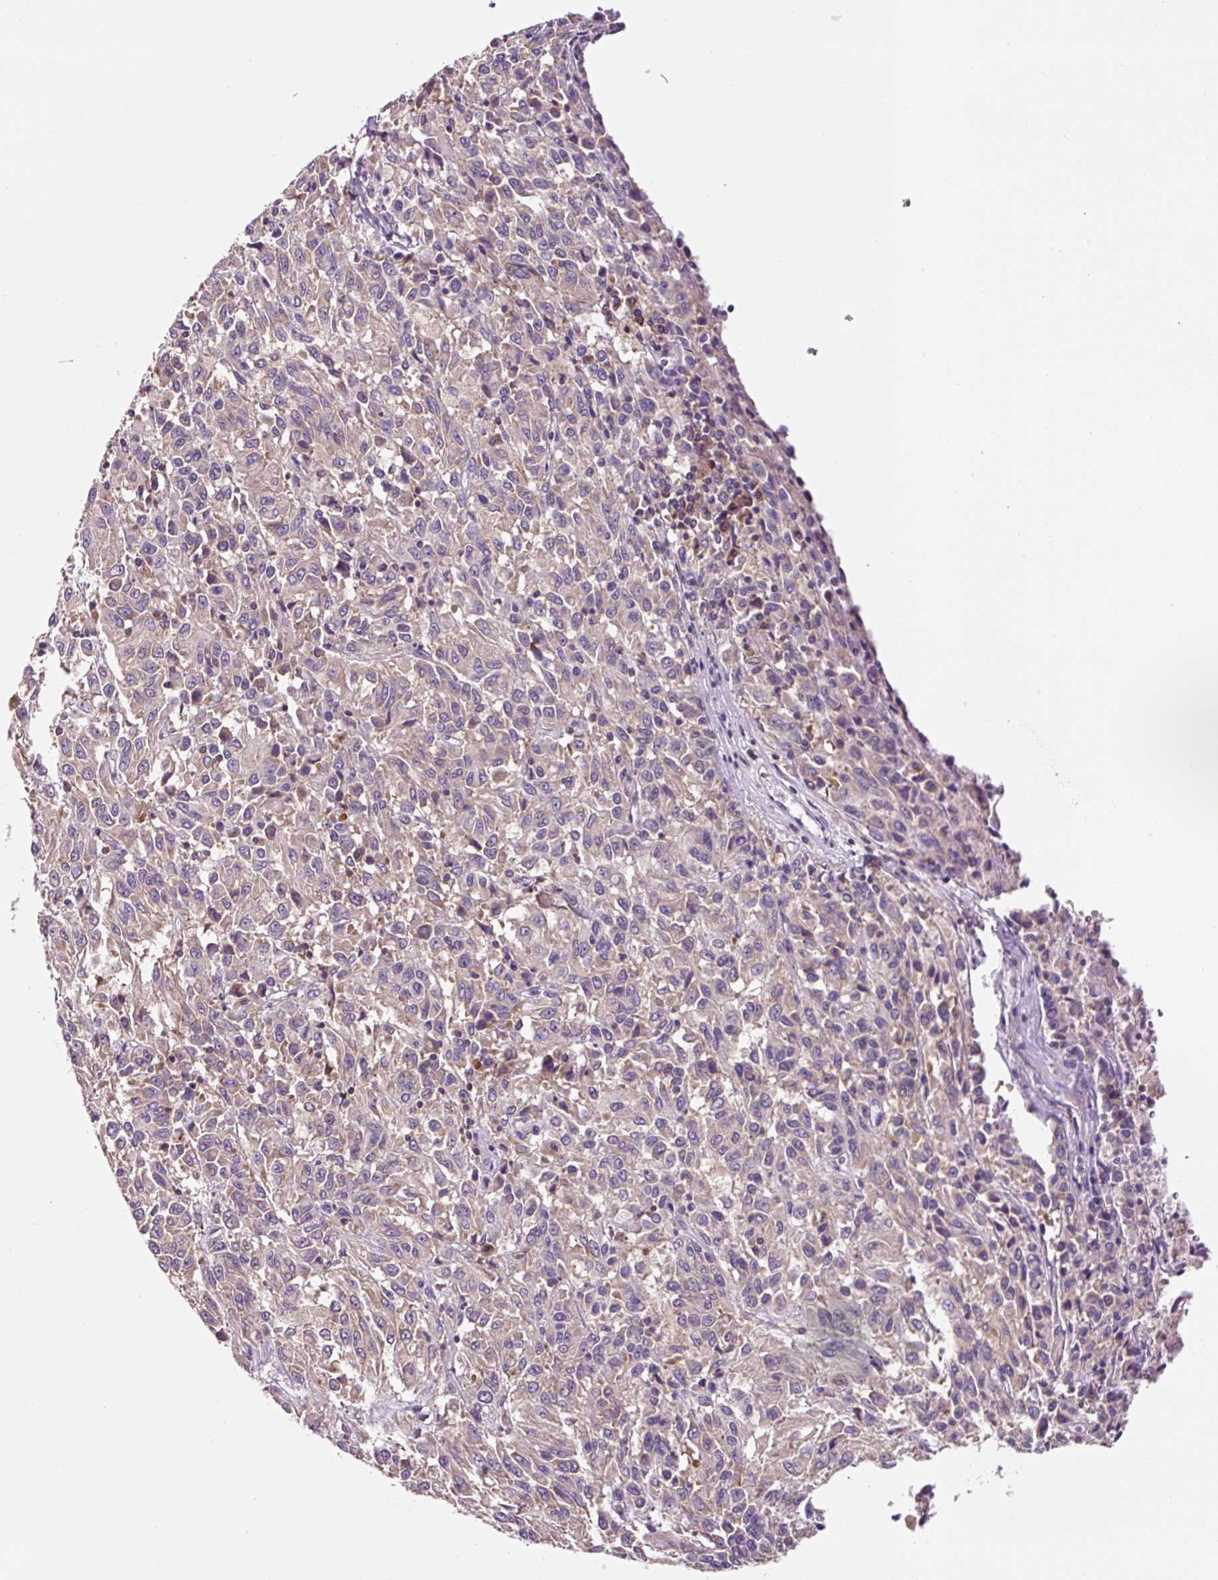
{"staining": {"intensity": "moderate", "quantity": "<25%", "location": "cytoplasmic/membranous"}, "tissue": "melanoma", "cell_type": "Tumor cells", "image_type": "cancer", "snomed": [{"axis": "morphology", "description": "Malignant melanoma, Metastatic site"}, {"axis": "topography", "description": "Lung"}], "caption": "IHC of malignant melanoma (metastatic site) shows low levels of moderate cytoplasmic/membranous staining in approximately <25% of tumor cells. The protein is shown in brown color, while the nuclei are stained blue.", "gene": "RPS23", "patient": {"sex": "male", "age": 64}}